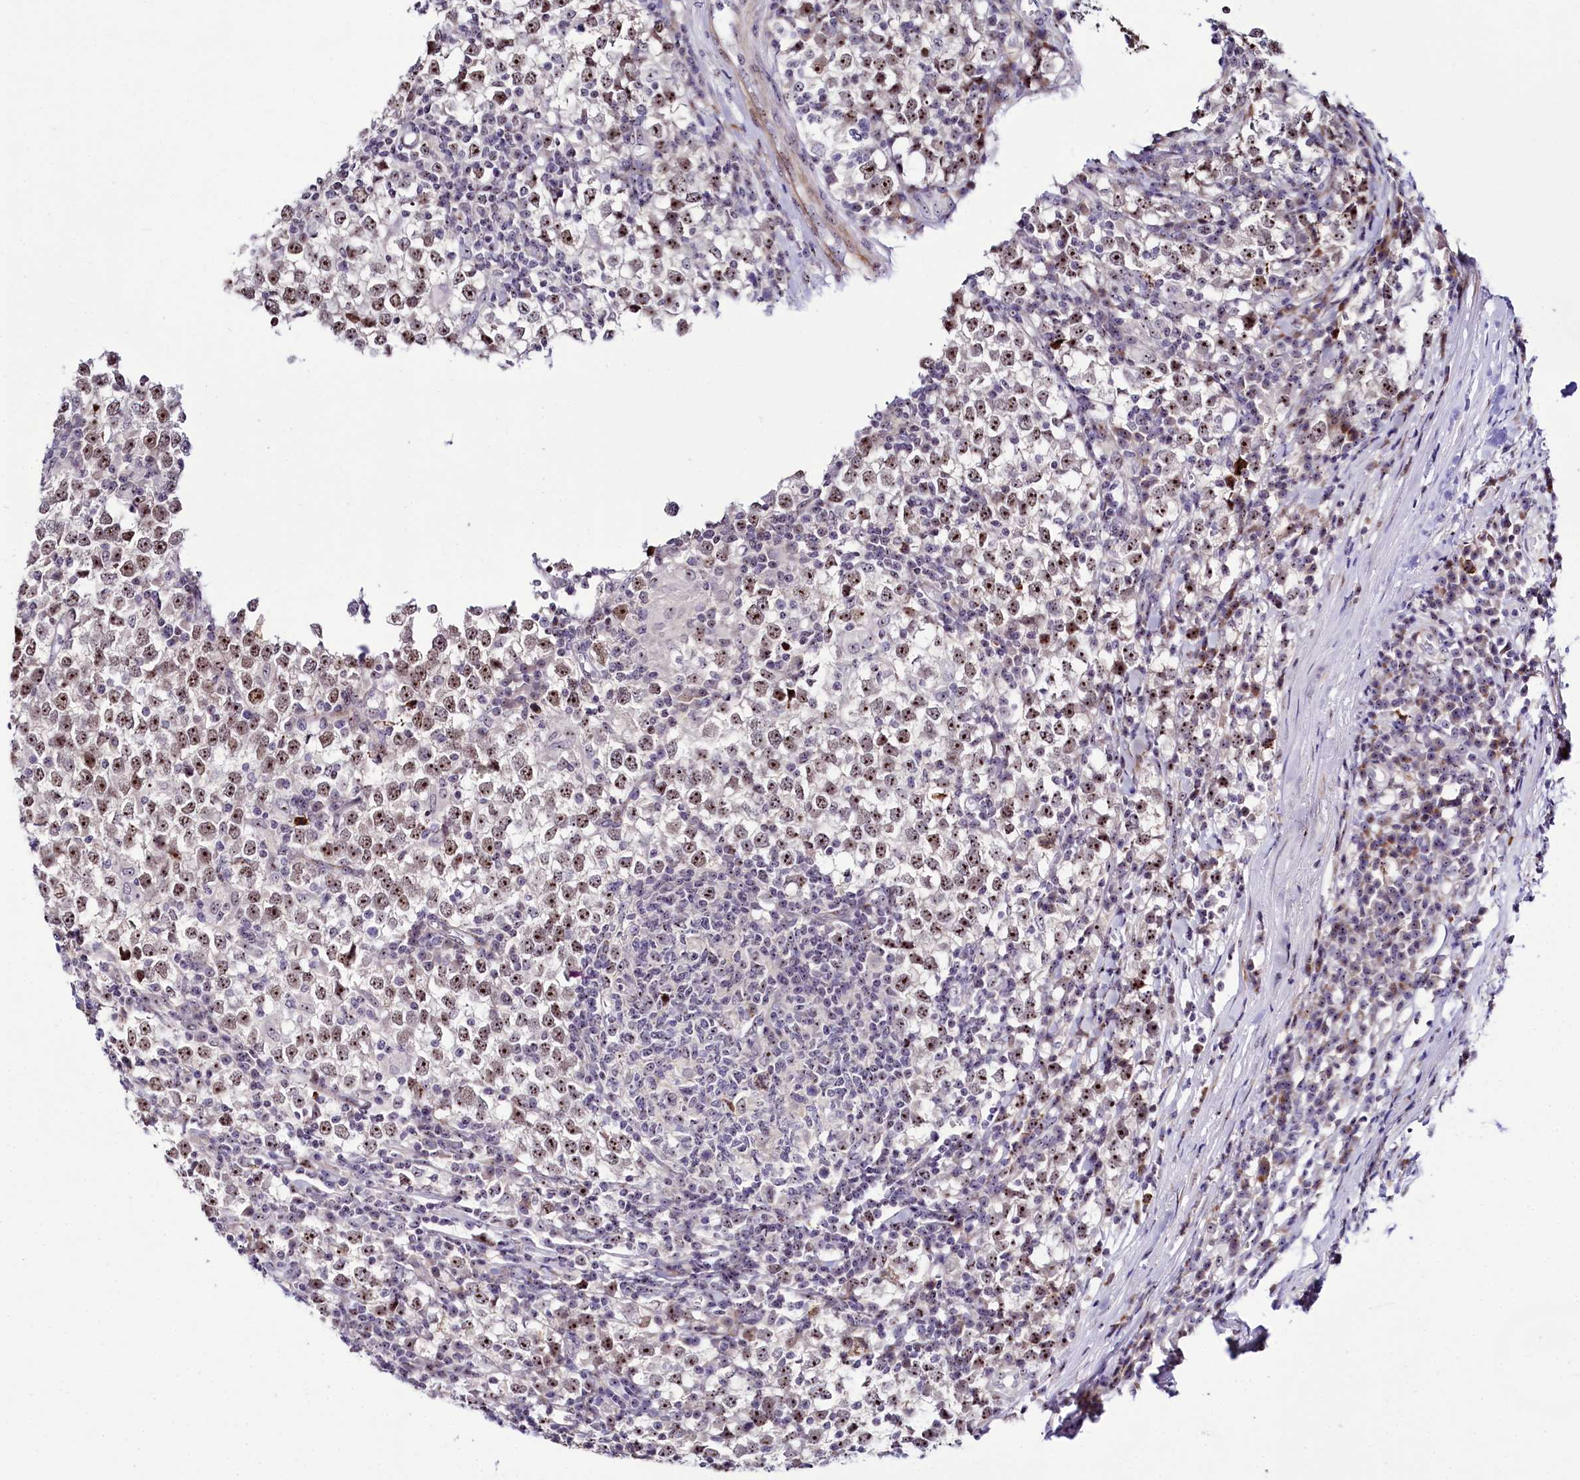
{"staining": {"intensity": "moderate", "quantity": ">75%", "location": "nuclear"}, "tissue": "testis cancer", "cell_type": "Tumor cells", "image_type": "cancer", "snomed": [{"axis": "morphology", "description": "Seminoma, NOS"}, {"axis": "topography", "description": "Testis"}], "caption": "Protein expression analysis of seminoma (testis) demonstrates moderate nuclear expression in approximately >75% of tumor cells.", "gene": "TCOF1", "patient": {"sex": "male", "age": 65}}